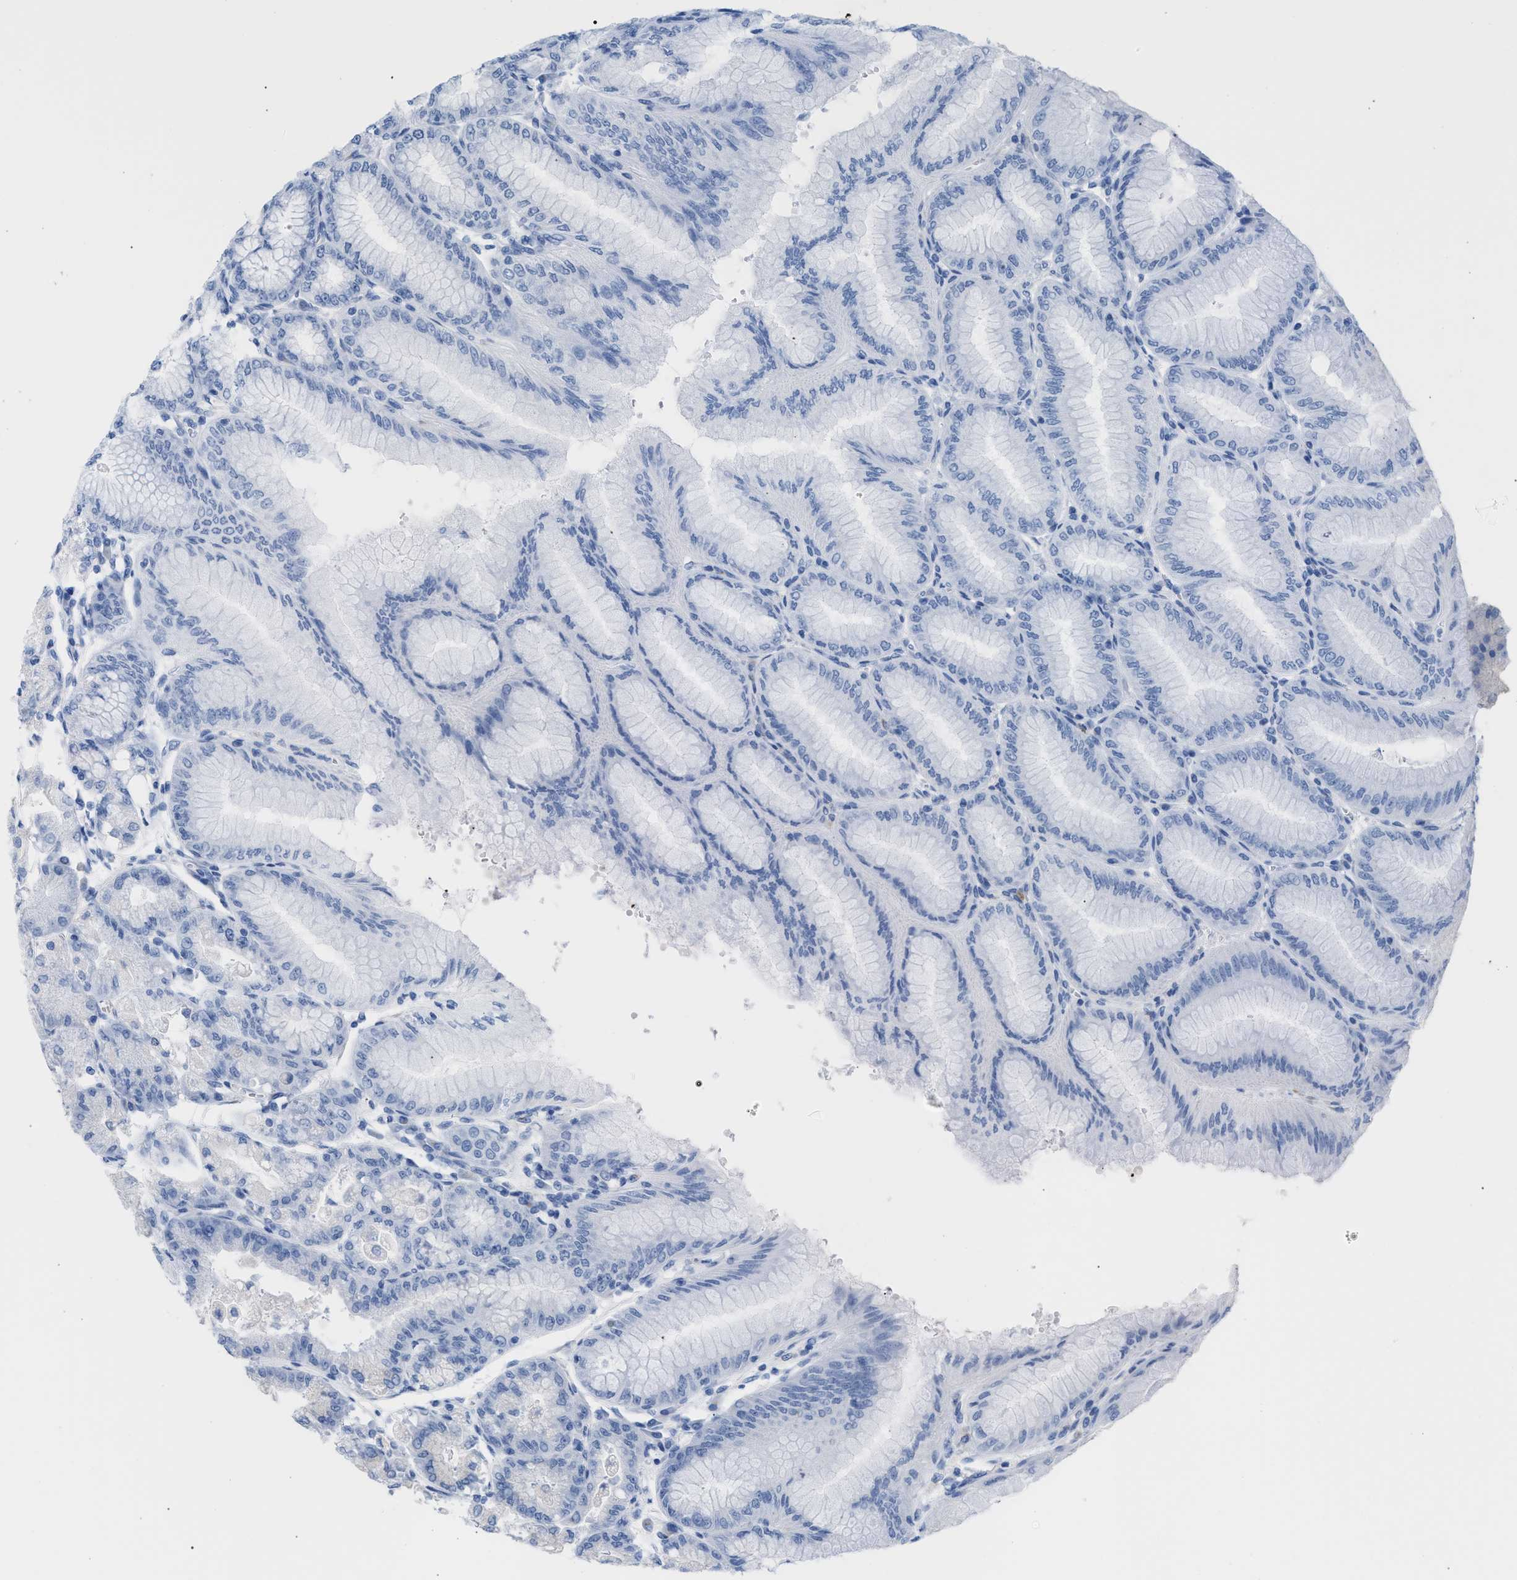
{"staining": {"intensity": "moderate", "quantity": "<25%", "location": "cytoplasmic/membranous"}, "tissue": "stomach", "cell_type": "Glandular cells", "image_type": "normal", "snomed": [{"axis": "morphology", "description": "Normal tissue, NOS"}, {"axis": "topography", "description": "Stomach, lower"}], "caption": "Human stomach stained with a brown dye shows moderate cytoplasmic/membranous positive staining in approximately <25% of glandular cells.", "gene": "TACC3", "patient": {"sex": "male", "age": 71}}